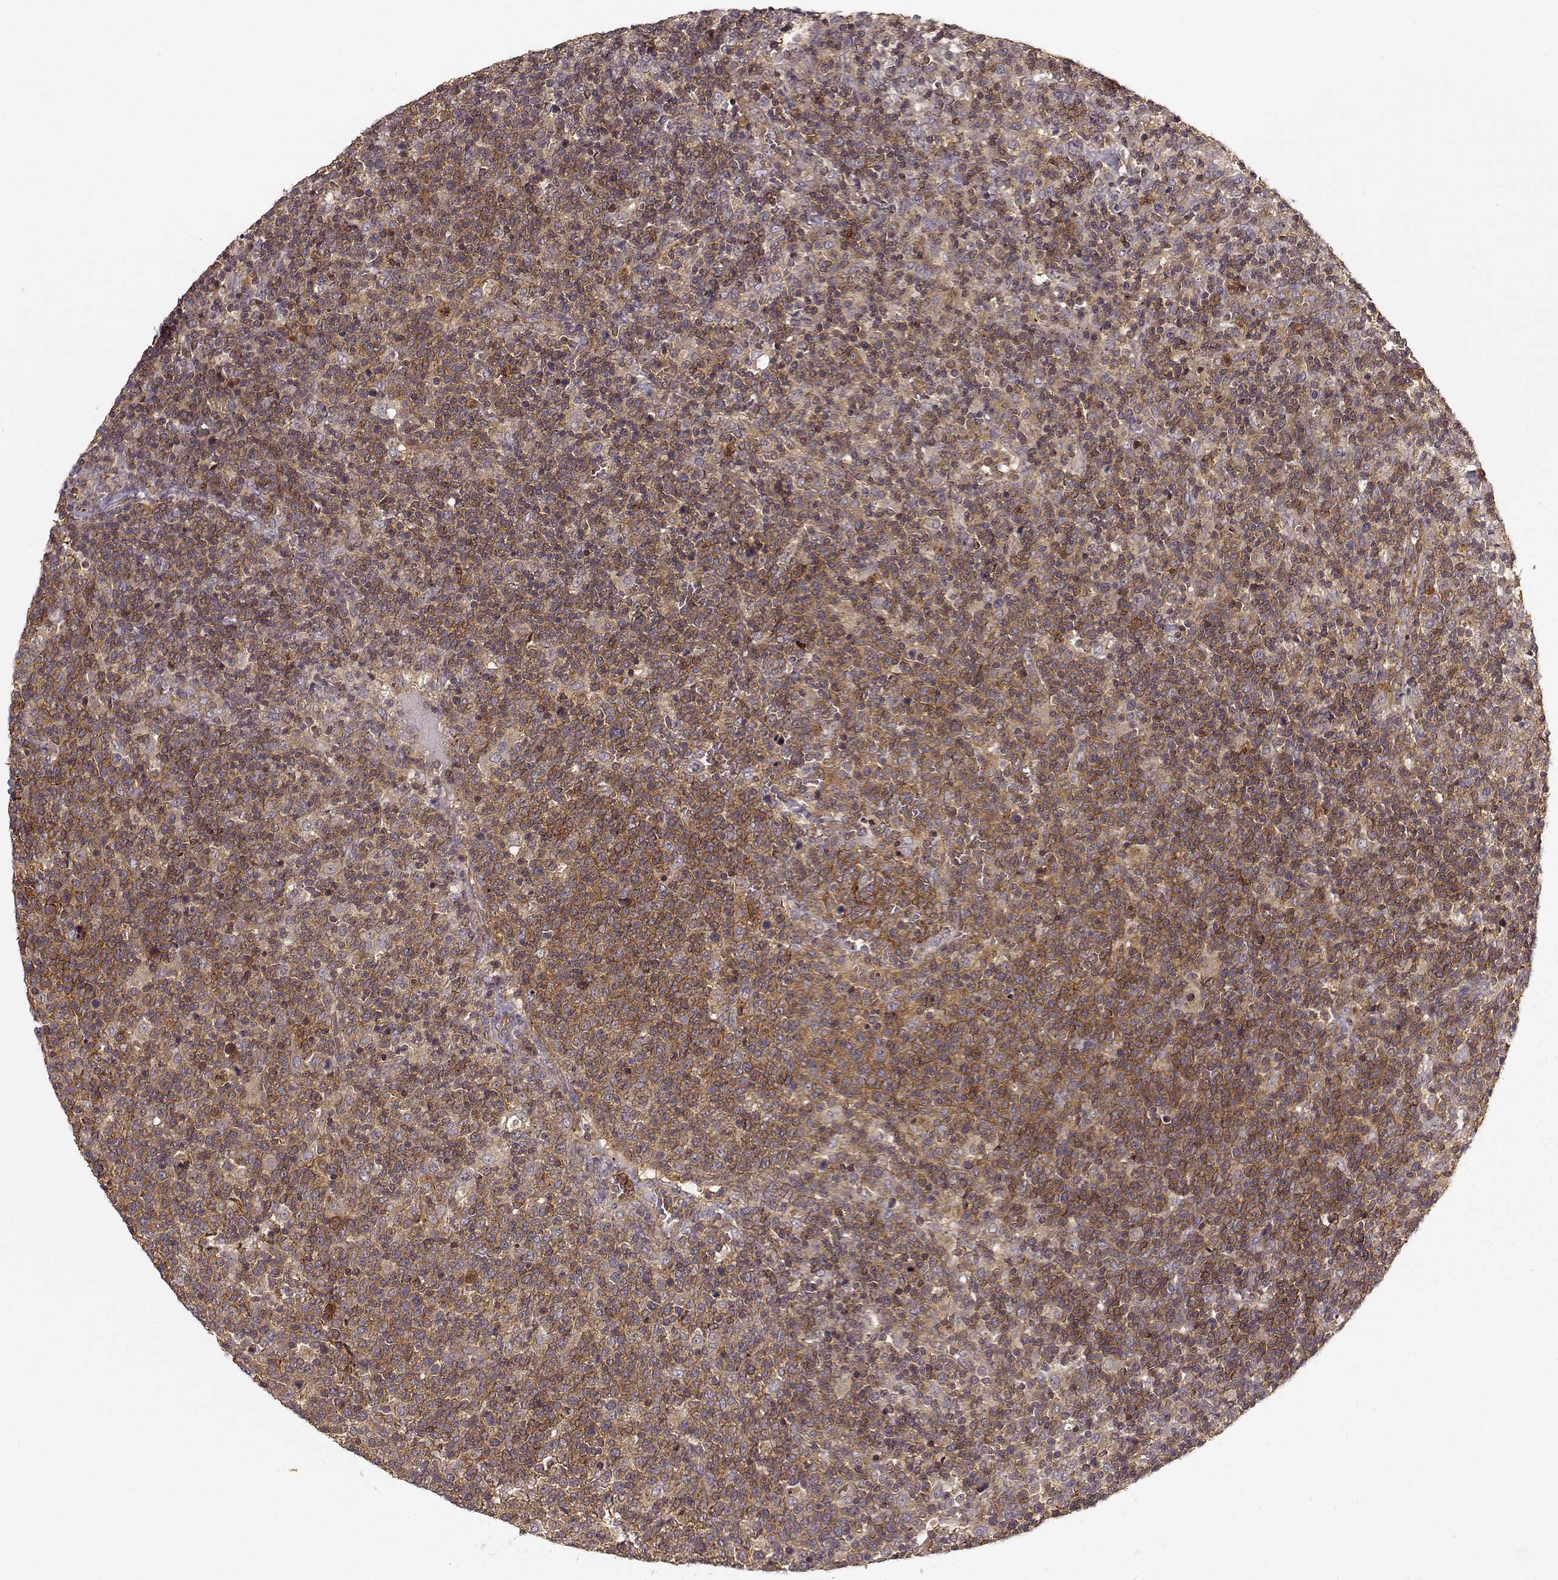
{"staining": {"intensity": "moderate", "quantity": ">75%", "location": "cytoplasmic/membranous"}, "tissue": "lymphoma", "cell_type": "Tumor cells", "image_type": "cancer", "snomed": [{"axis": "morphology", "description": "Malignant lymphoma, non-Hodgkin's type, High grade"}, {"axis": "topography", "description": "Lymph node"}], "caption": "This micrograph displays high-grade malignant lymphoma, non-Hodgkin's type stained with IHC to label a protein in brown. The cytoplasmic/membranous of tumor cells show moderate positivity for the protein. Nuclei are counter-stained blue.", "gene": "IFRD2", "patient": {"sex": "male", "age": 61}}